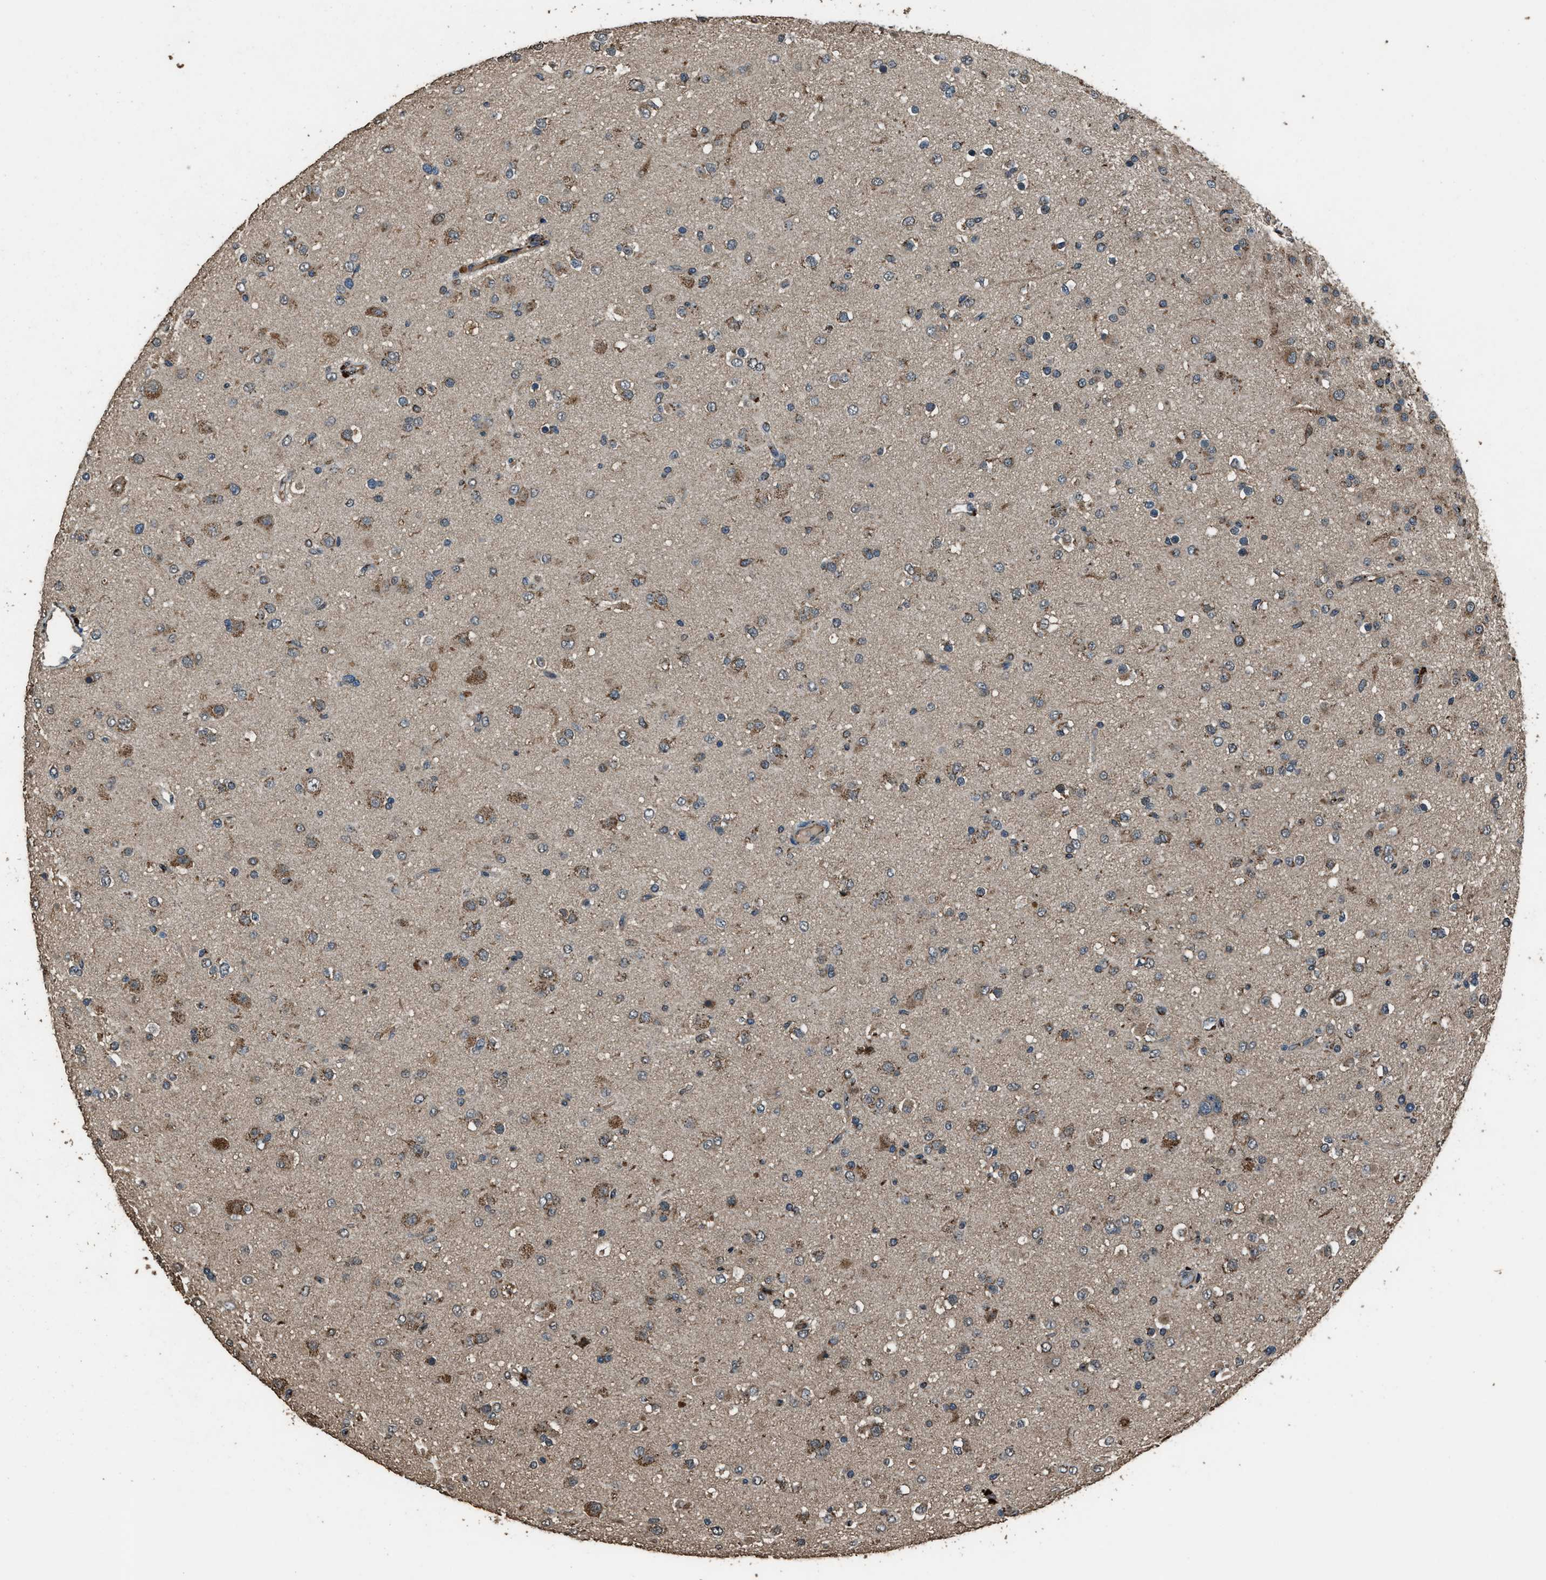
{"staining": {"intensity": "moderate", "quantity": "25%-75%", "location": "cytoplasmic/membranous"}, "tissue": "glioma", "cell_type": "Tumor cells", "image_type": "cancer", "snomed": [{"axis": "morphology", "description": "Glioma, malignant, Low grade"}, {"axis": "topography", "description": "Brain"}], "caption": "The image displays staining of glioma, revealing moderate cytoplasmic/membranous protein positivity (brown color) within tumor cells.", "gene": "SLC38A10", "patient": {"sex": "male", "age": 65}}